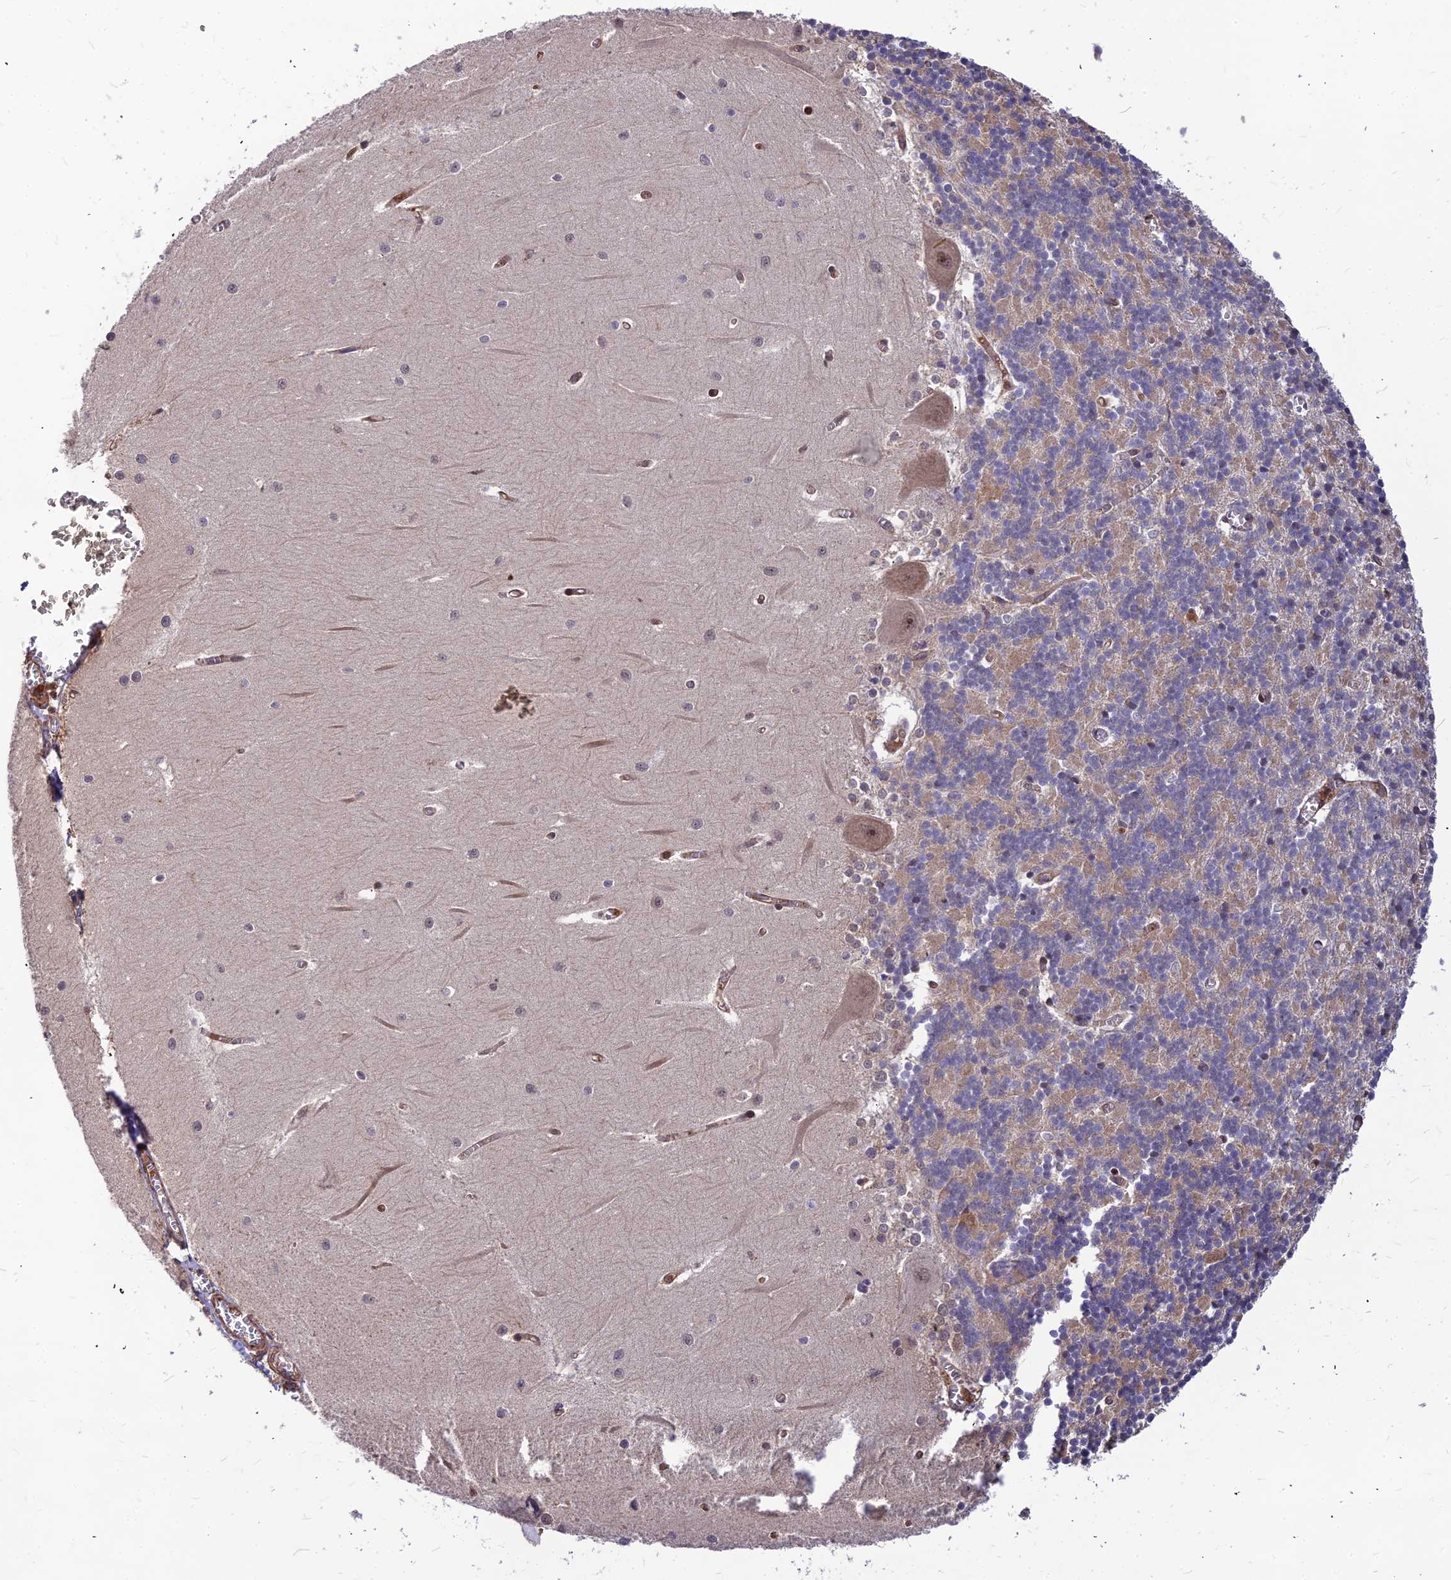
{"staining": {"intensity": "negative", "quantity": "none", "location": "none"}, "tissue": "cerebellum", "cell_type": "Cells in granular layer", "image_type": "normal", "snomed": [{"axis": "morphology", "description": "Normal tissue, NOS"}, {"axis": "topography", "description": "Cerebellum"}], "caption": "Image shows no protein positivity in cells in granular layer of benign cerebellum.", "gene": "ZNF467", "patient": {"sex": "male", "age": 37}}